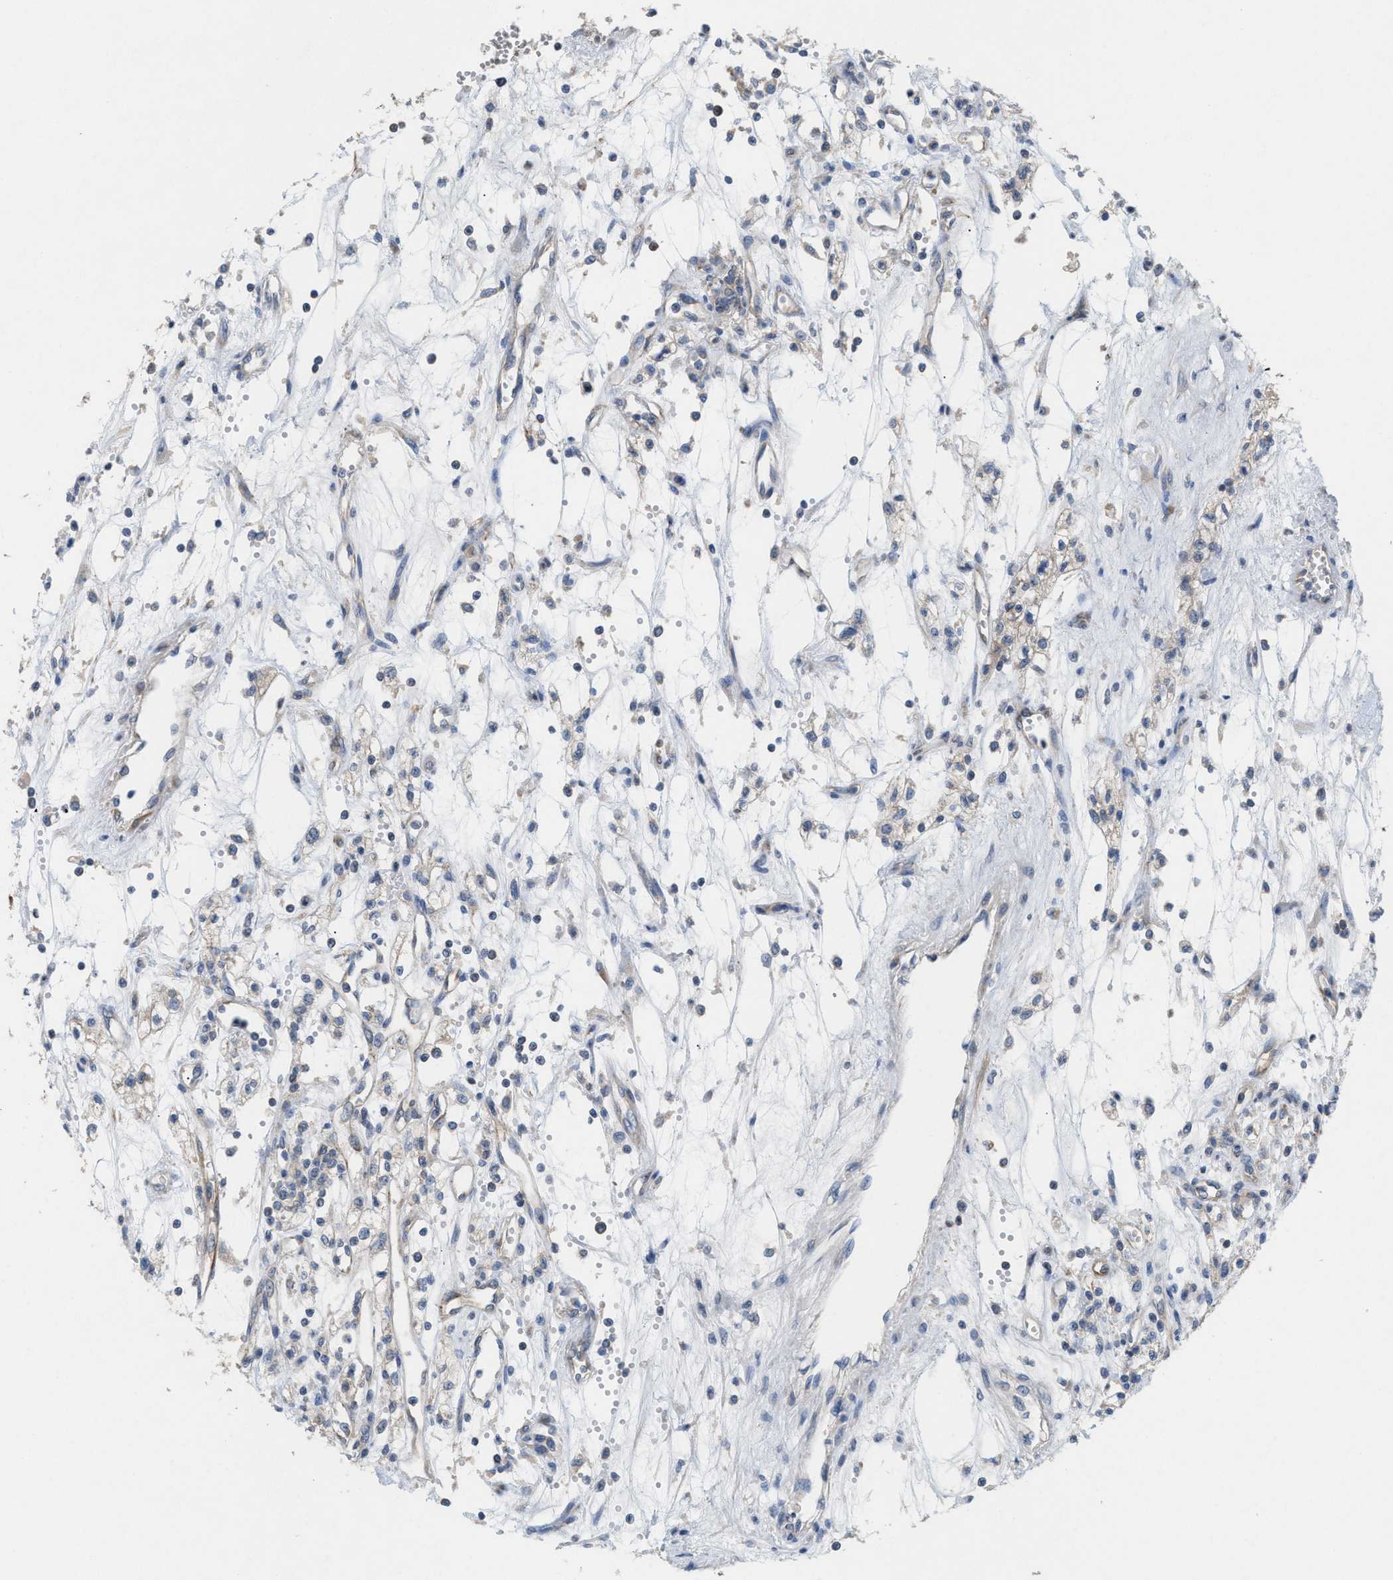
{"staining": {"intensity": "negative", "quantity": "none", "location": "none"}, "tissue": "renal cancer", "cell_type": "Tumor cells", "image_type": "cancer", "snomed": [{"axis": "morphology", "description": "Adenocarcinoma, NOS"}, {"axis": "topography", "description": "Kidney"}], "caption": "High power microscopy histopathology image of an immunohistochemistry image of renal cancer, revealing no significant expression in tumor cells.", "gene": "UBAP2", "patient": {"sex": "male", "age": 59}}